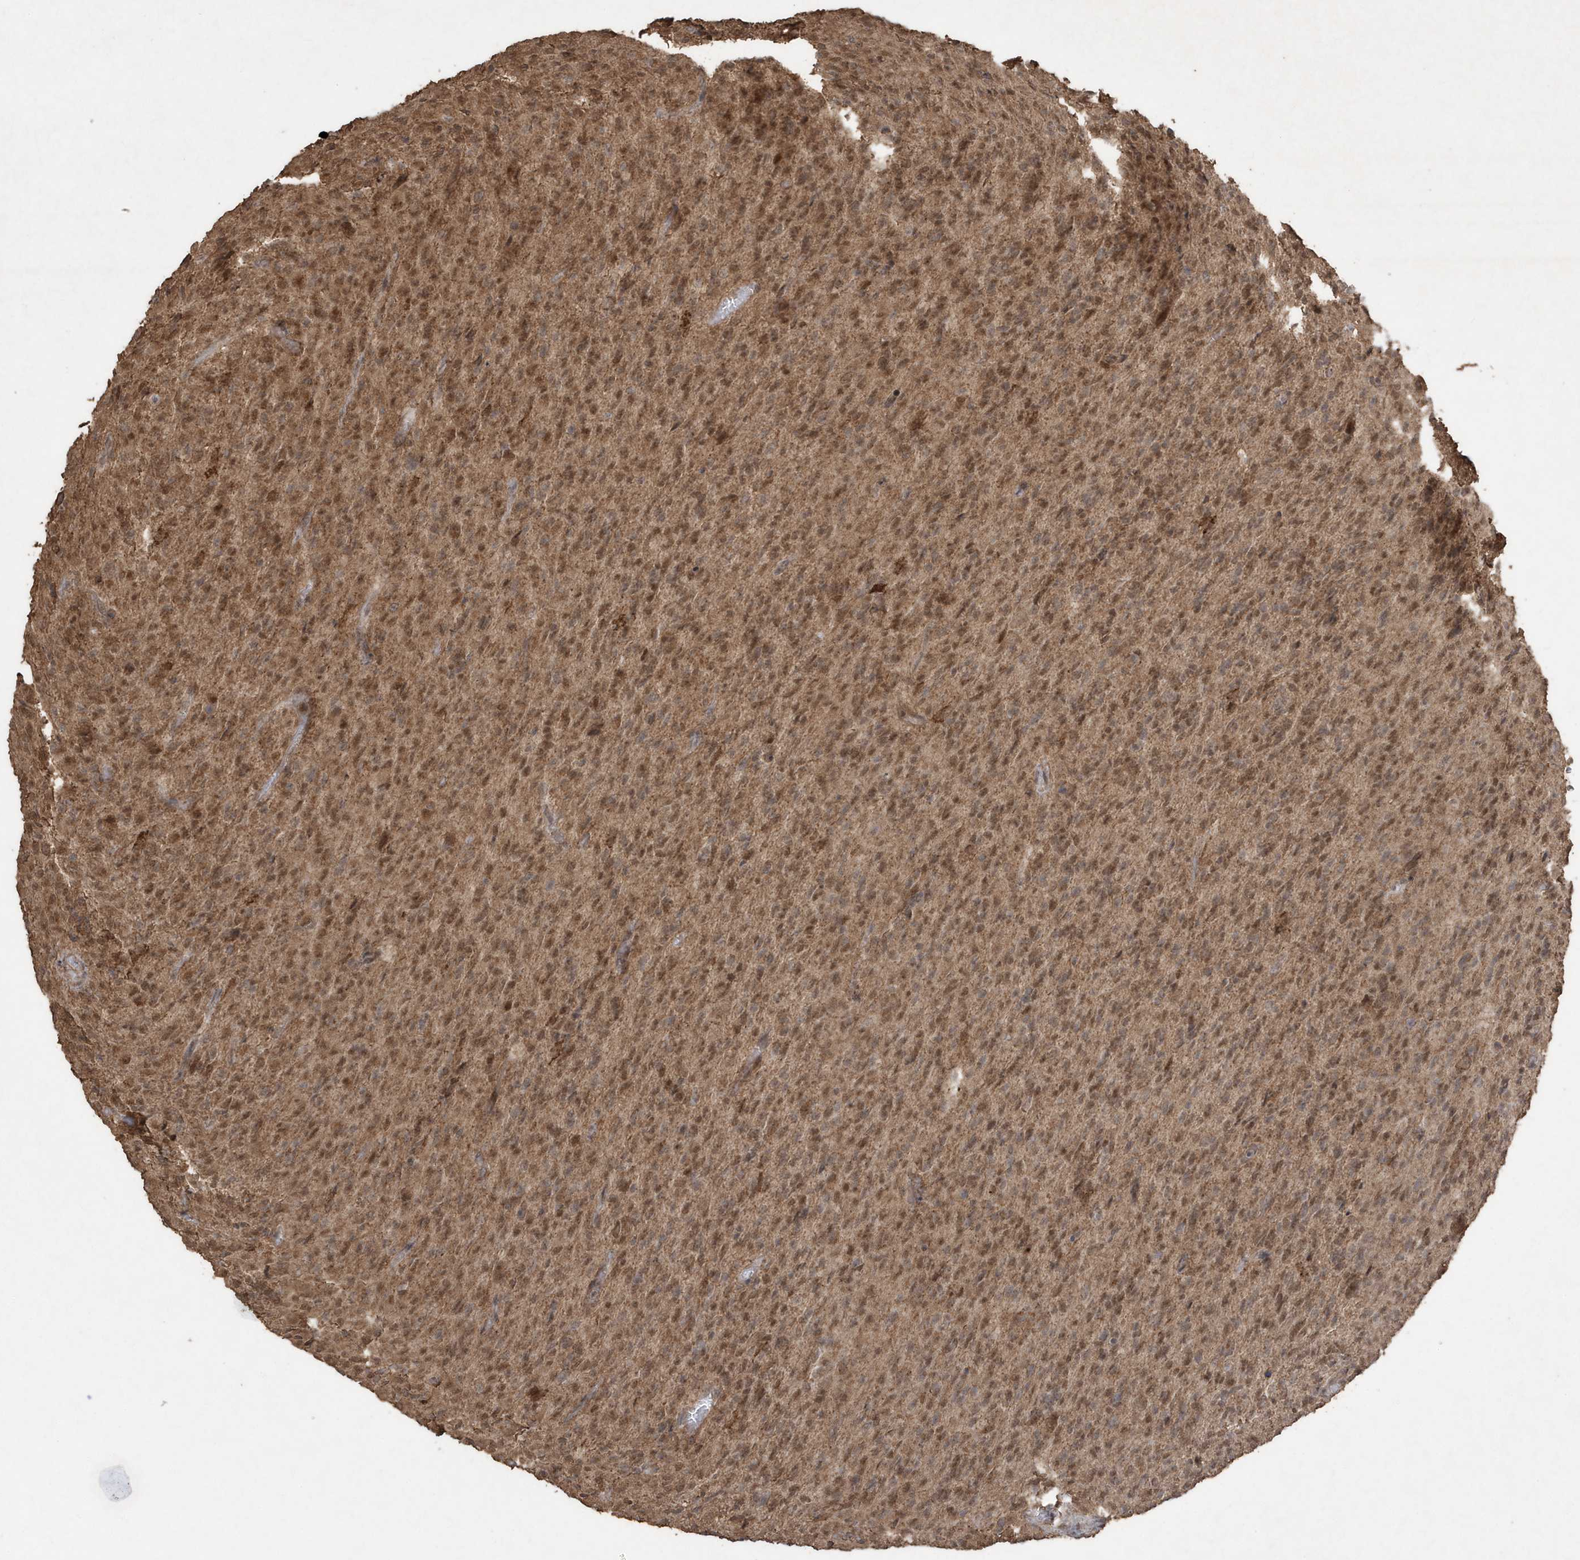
{"staining": {"intensity": "moderate", "quantity": ">75%", "location": "cytoplasmic/membranous,nuclear"}, "tissue": "glioma", "cell_type": "Tumor cells", "image_type": "cancer", "snomed": [{"axis": "morphology", "description": "Glioma, malignant, High grade"}, {"axis": "topography", "description": "Brain"}], "caption": "Immunohistochemistry histopathology image of neoplastic tissue: human glioma stained using immunohistochemistry demonstrates medium levels of moderate protein expression localized specifically in the cytoplasmic/membranous and nuclear of tumor cells, appearing as a cytoplasmic/membranous and nuclear brown color.", "gene": "PAXBP1", "patient": {"sex": "female", "age": 57}}